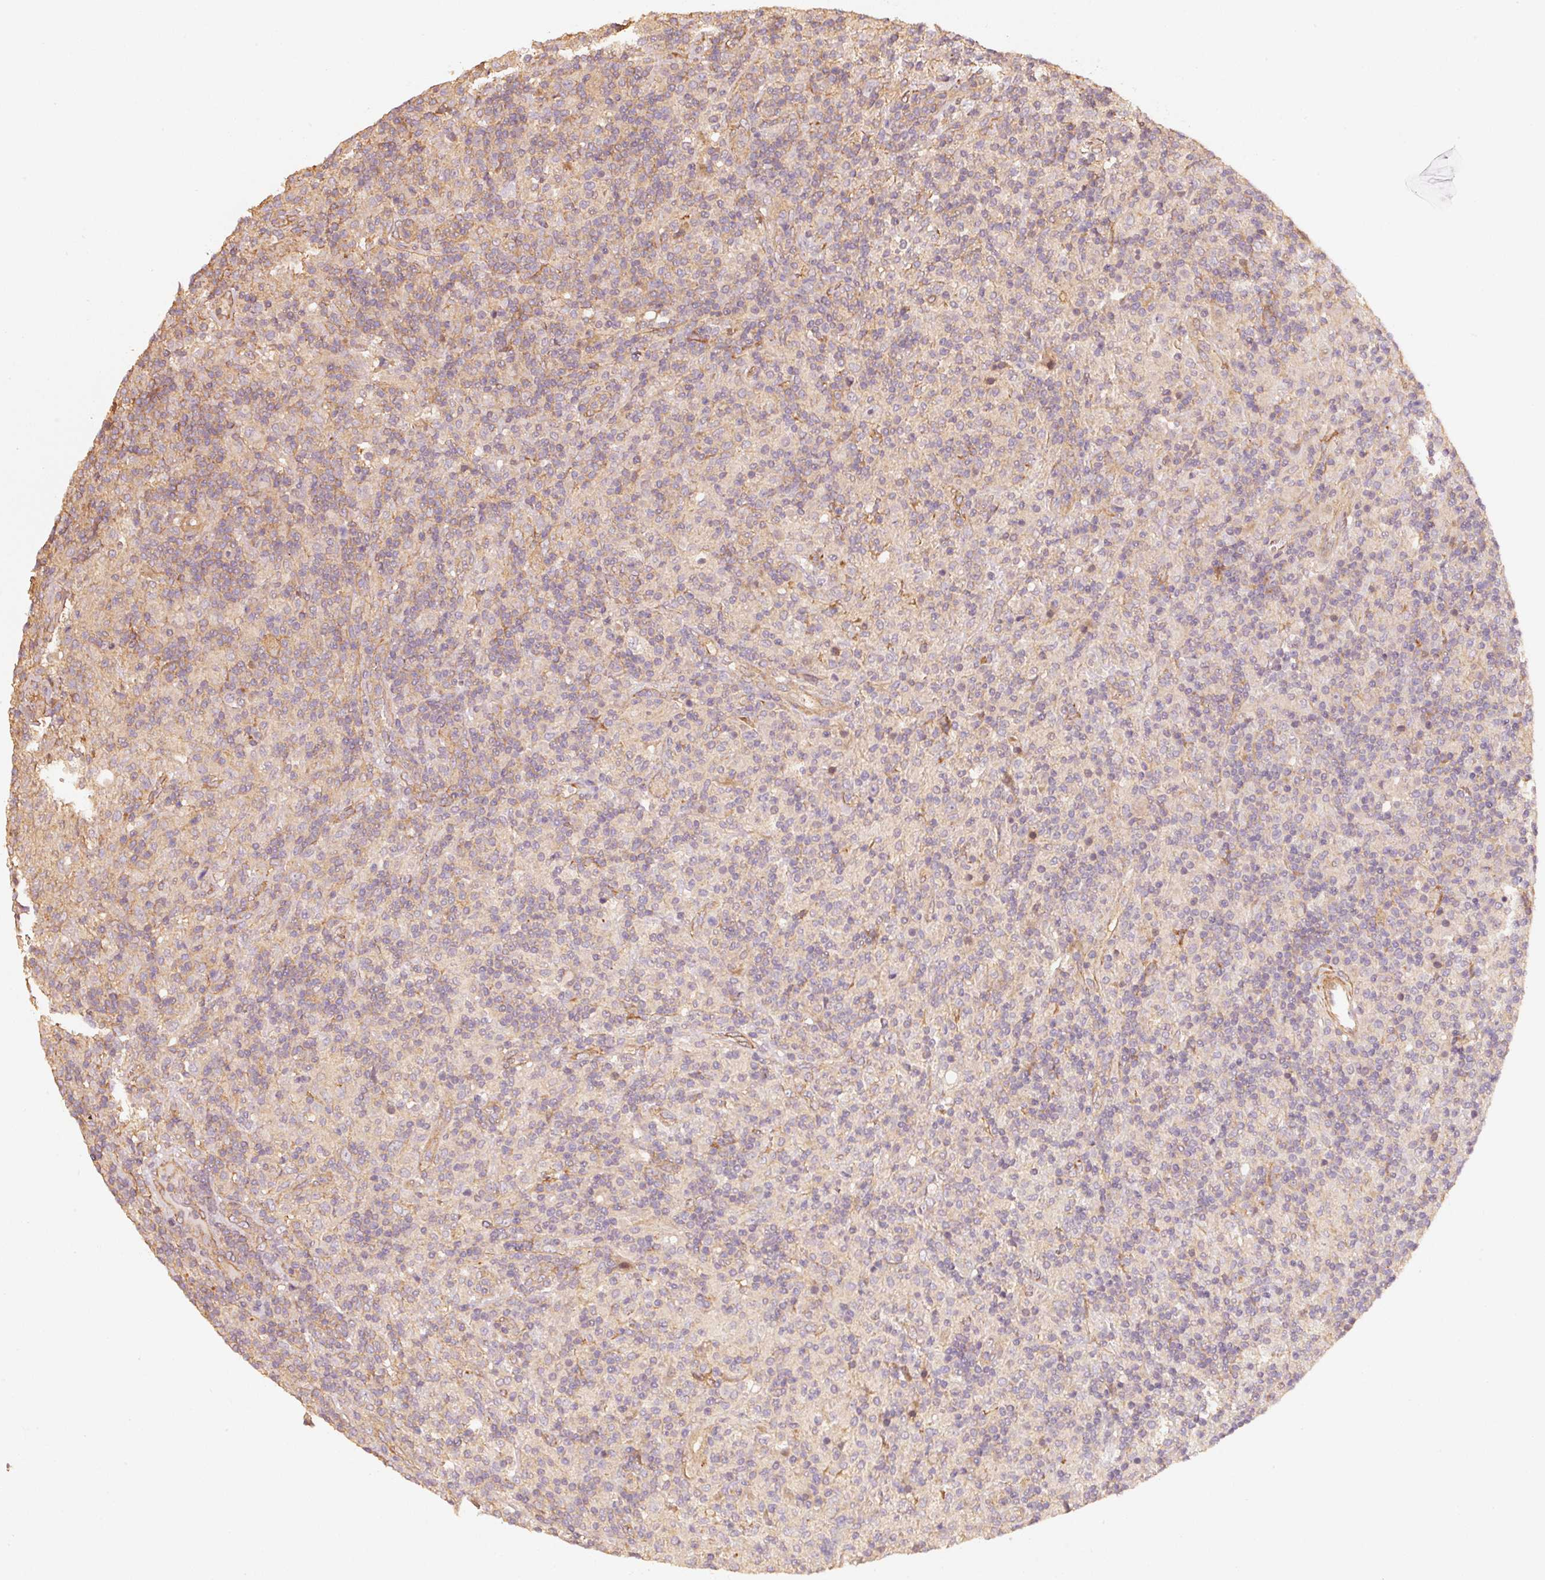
{"staining": {"intensity": "negative", "quantity": "none", "location": "none"}, "tissue": "lymphoma", "cell_type": "Tumor cells", "image_type": "cancer", "snomed": [{"axis": "morphology", "description": "Hodgkin's disease, NOS"}, {"axis": "topography", "description": "Lymph node"}], "caption": "DAB immunohistochemical staining of human lymphoma demonstrates no significant staining in tumor cells.", "gene": "CEP95", "patient": {"sex": "male", "age": 70}}